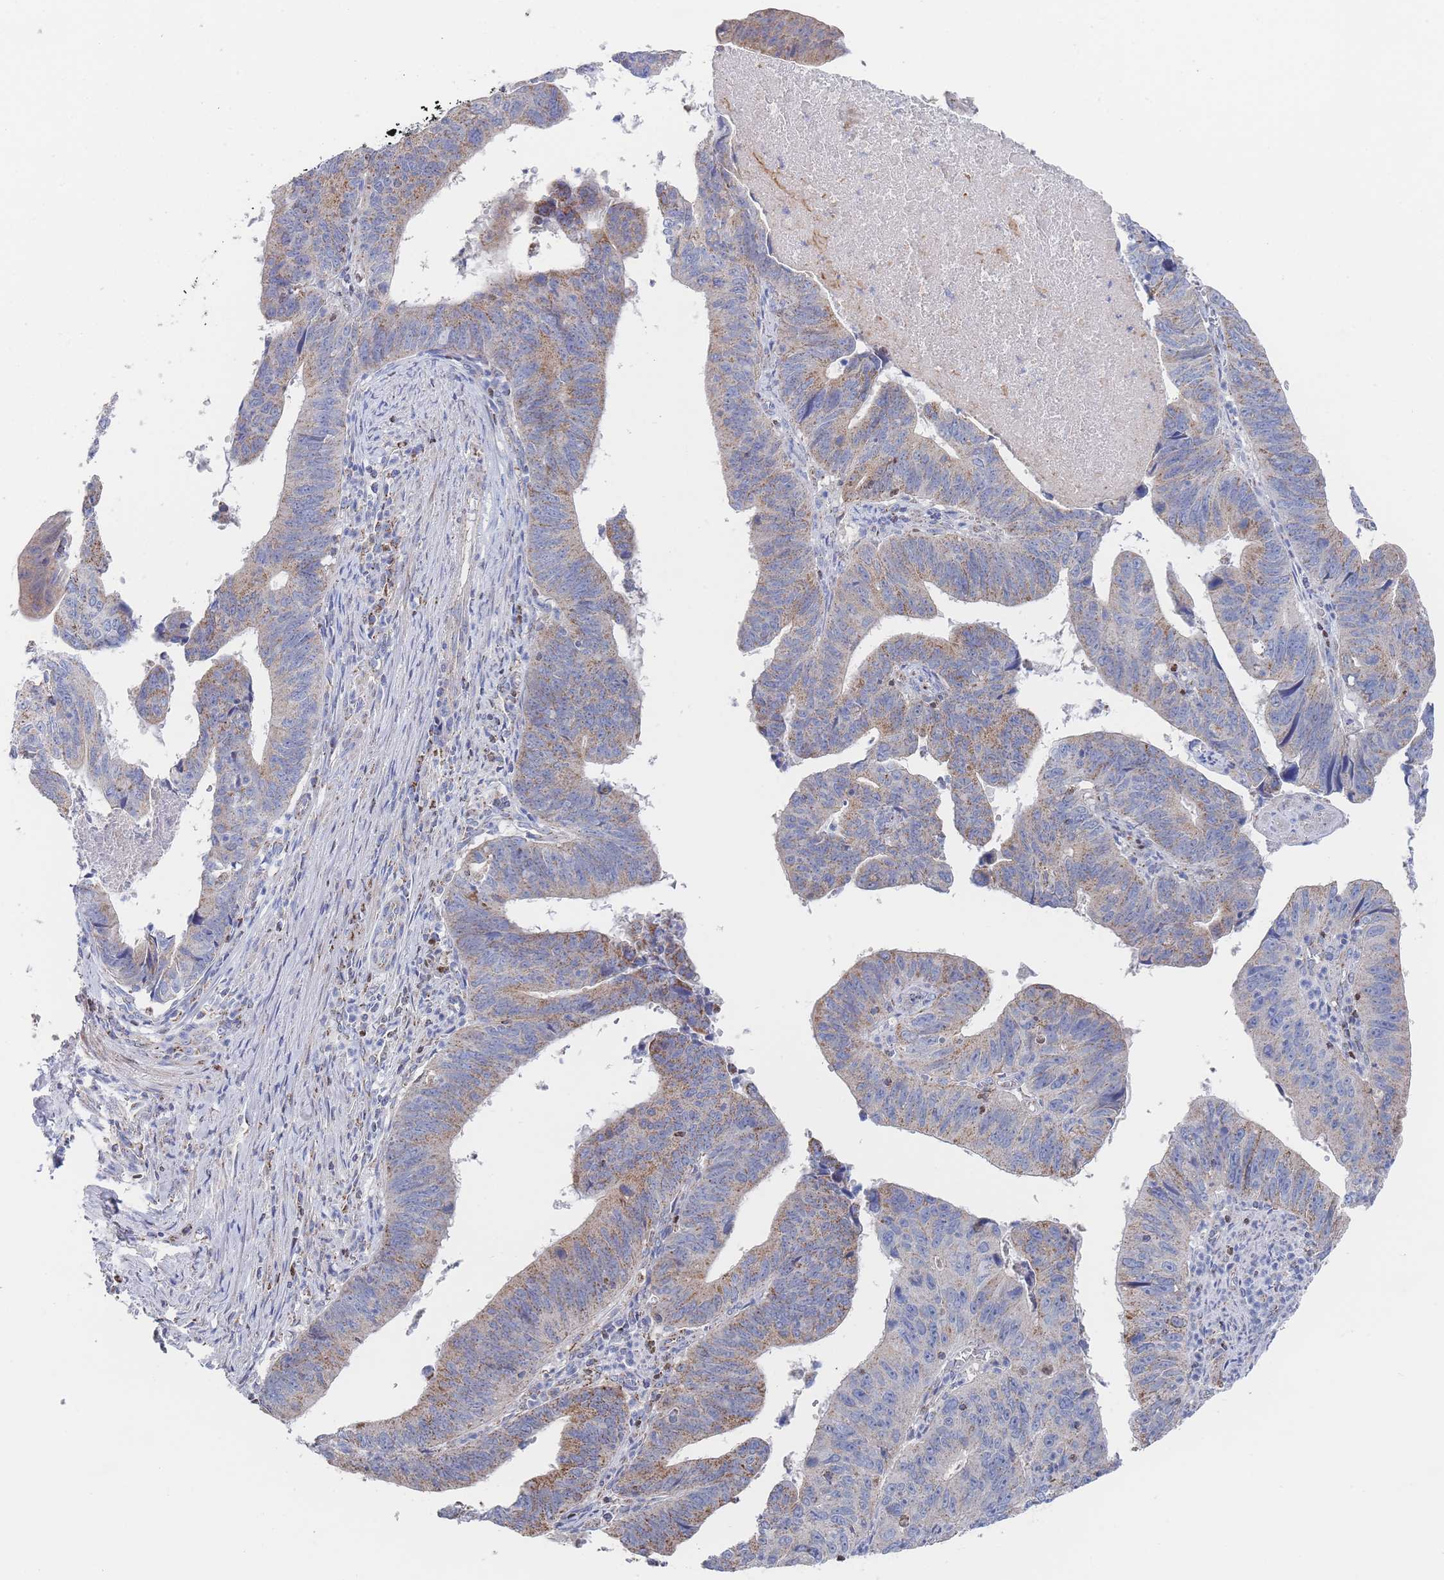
{"staining": {"intensity": "moderate", "quantity": "25%-75%", "location": "cytoplasmic/membranous"}, "tissue": "stomach cancer", "cell_type": "Tumor cells", "image_type": "cancer", "snomed": [{"axis": "morphology", "description": "Adenocarcinoma, NOS"}, {"axis": "topography", "description": "Stomach"}], "caption": "Immunohistochemical staining of human stomach cancer demonstrates medium levels of moderate cytoplasmic/membranous positivity in about 25%-75% of tumor cells.", "gene": "IKZF4", "patient": {"sex": "male", "age": 59}}